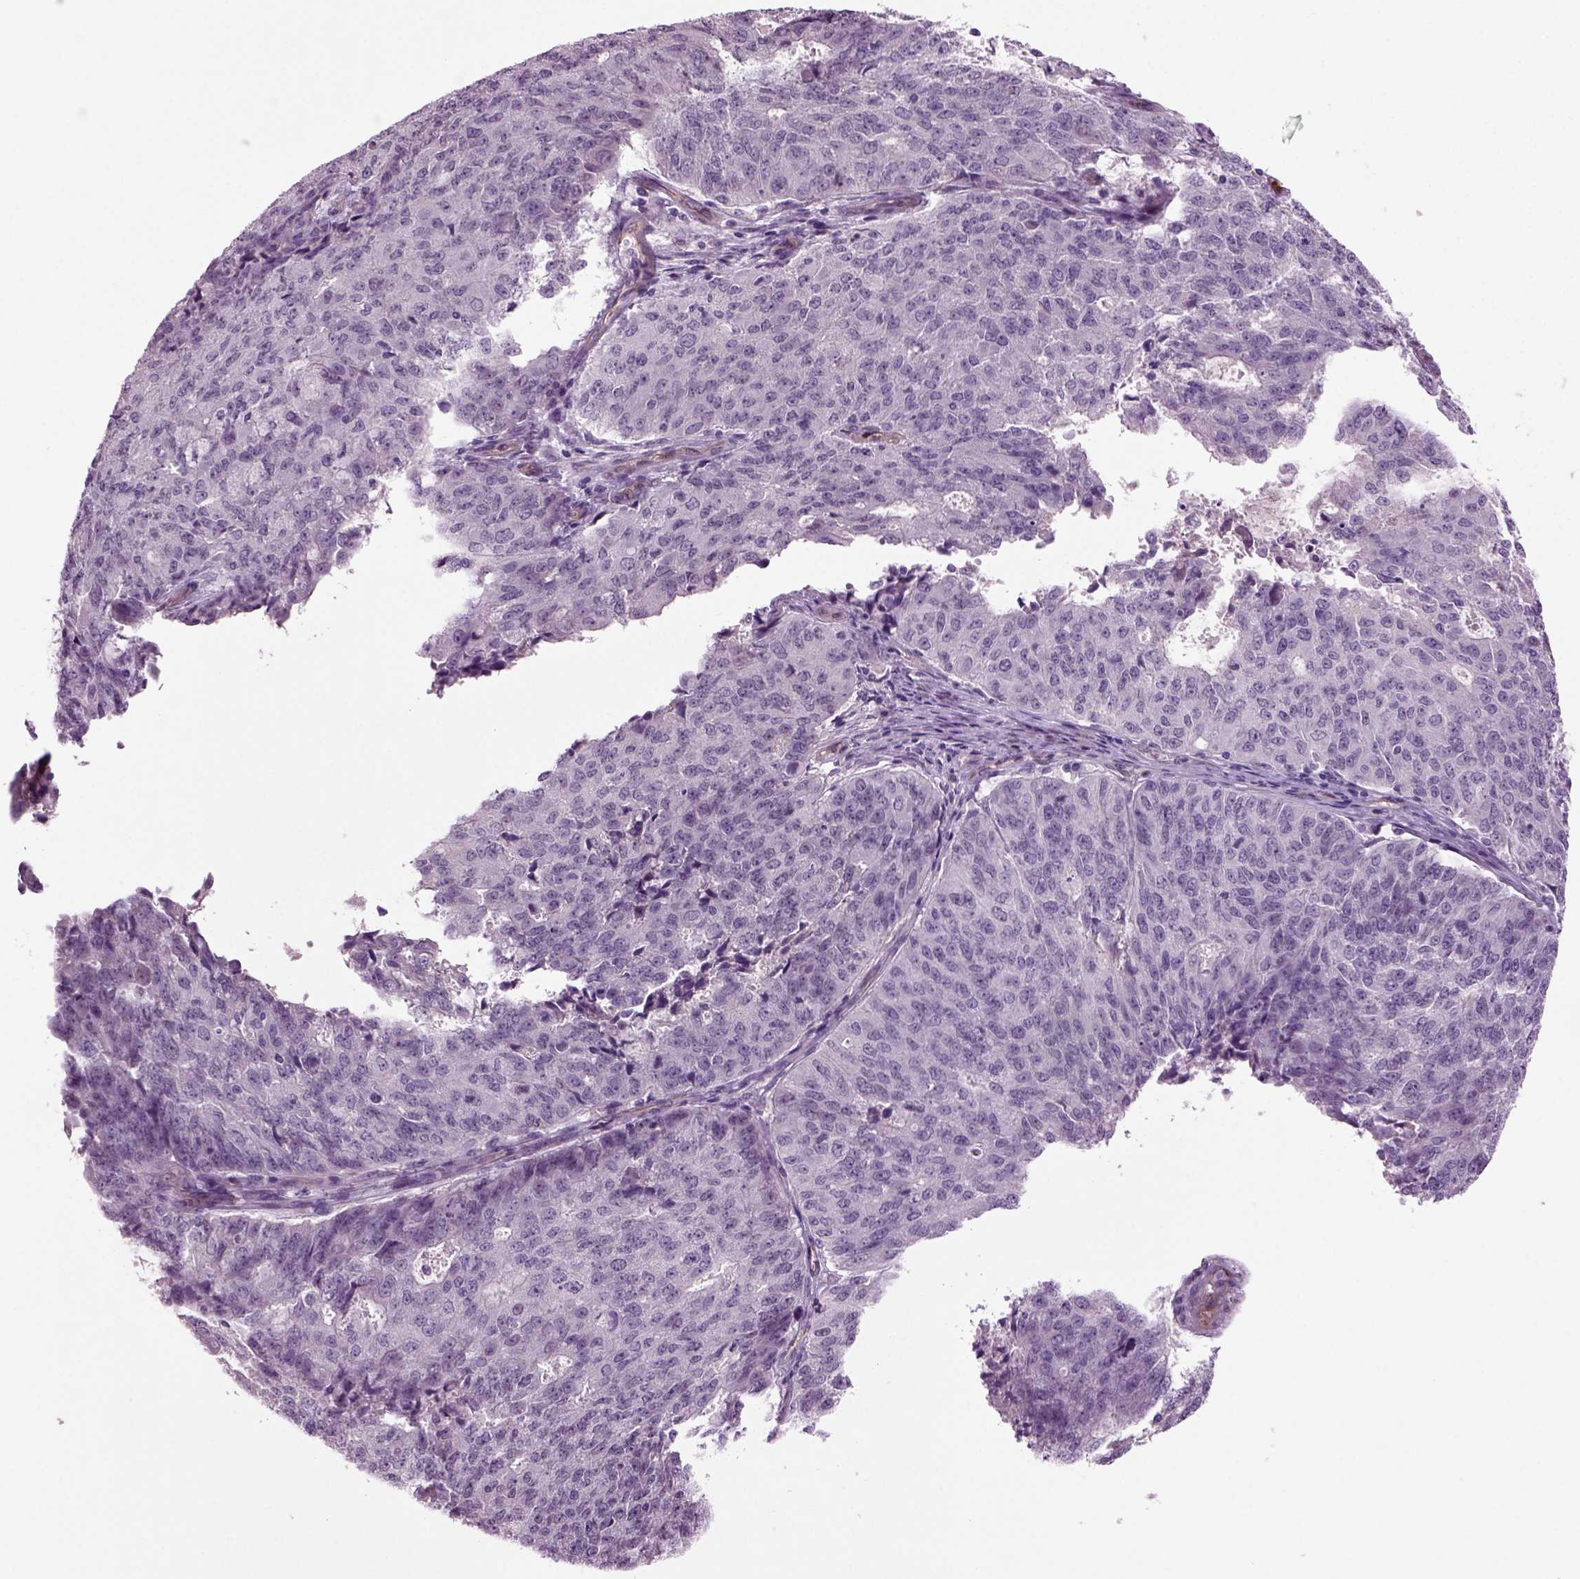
{"staining": {"intensity": "negative", "quantity": "none", "location": "none"}, "tissue": "endometrial cancer", "cell_type": "Tumor cells", "image_type": "cancer", "snomed": [{"axis": "morphology", "description": "Adenocarcinoma, NOS"}, {"axis": "topography", "description": "Endometrium"}], "caption": "Immunohistochemistry histopathology image of human endometrial cancer (adenocarcinoma) stained for a protein (brown), which reveals no positivity in tumor cells. The staining was performed using DAB (3,3'-diaminobenzidine) to visualize the protein expression in brown, while the nuclei were stained in blue with hematoxylin (Magnification: 20x).", "gene": "COL9A2", "patient": {"sex": "female", "age": 82}}